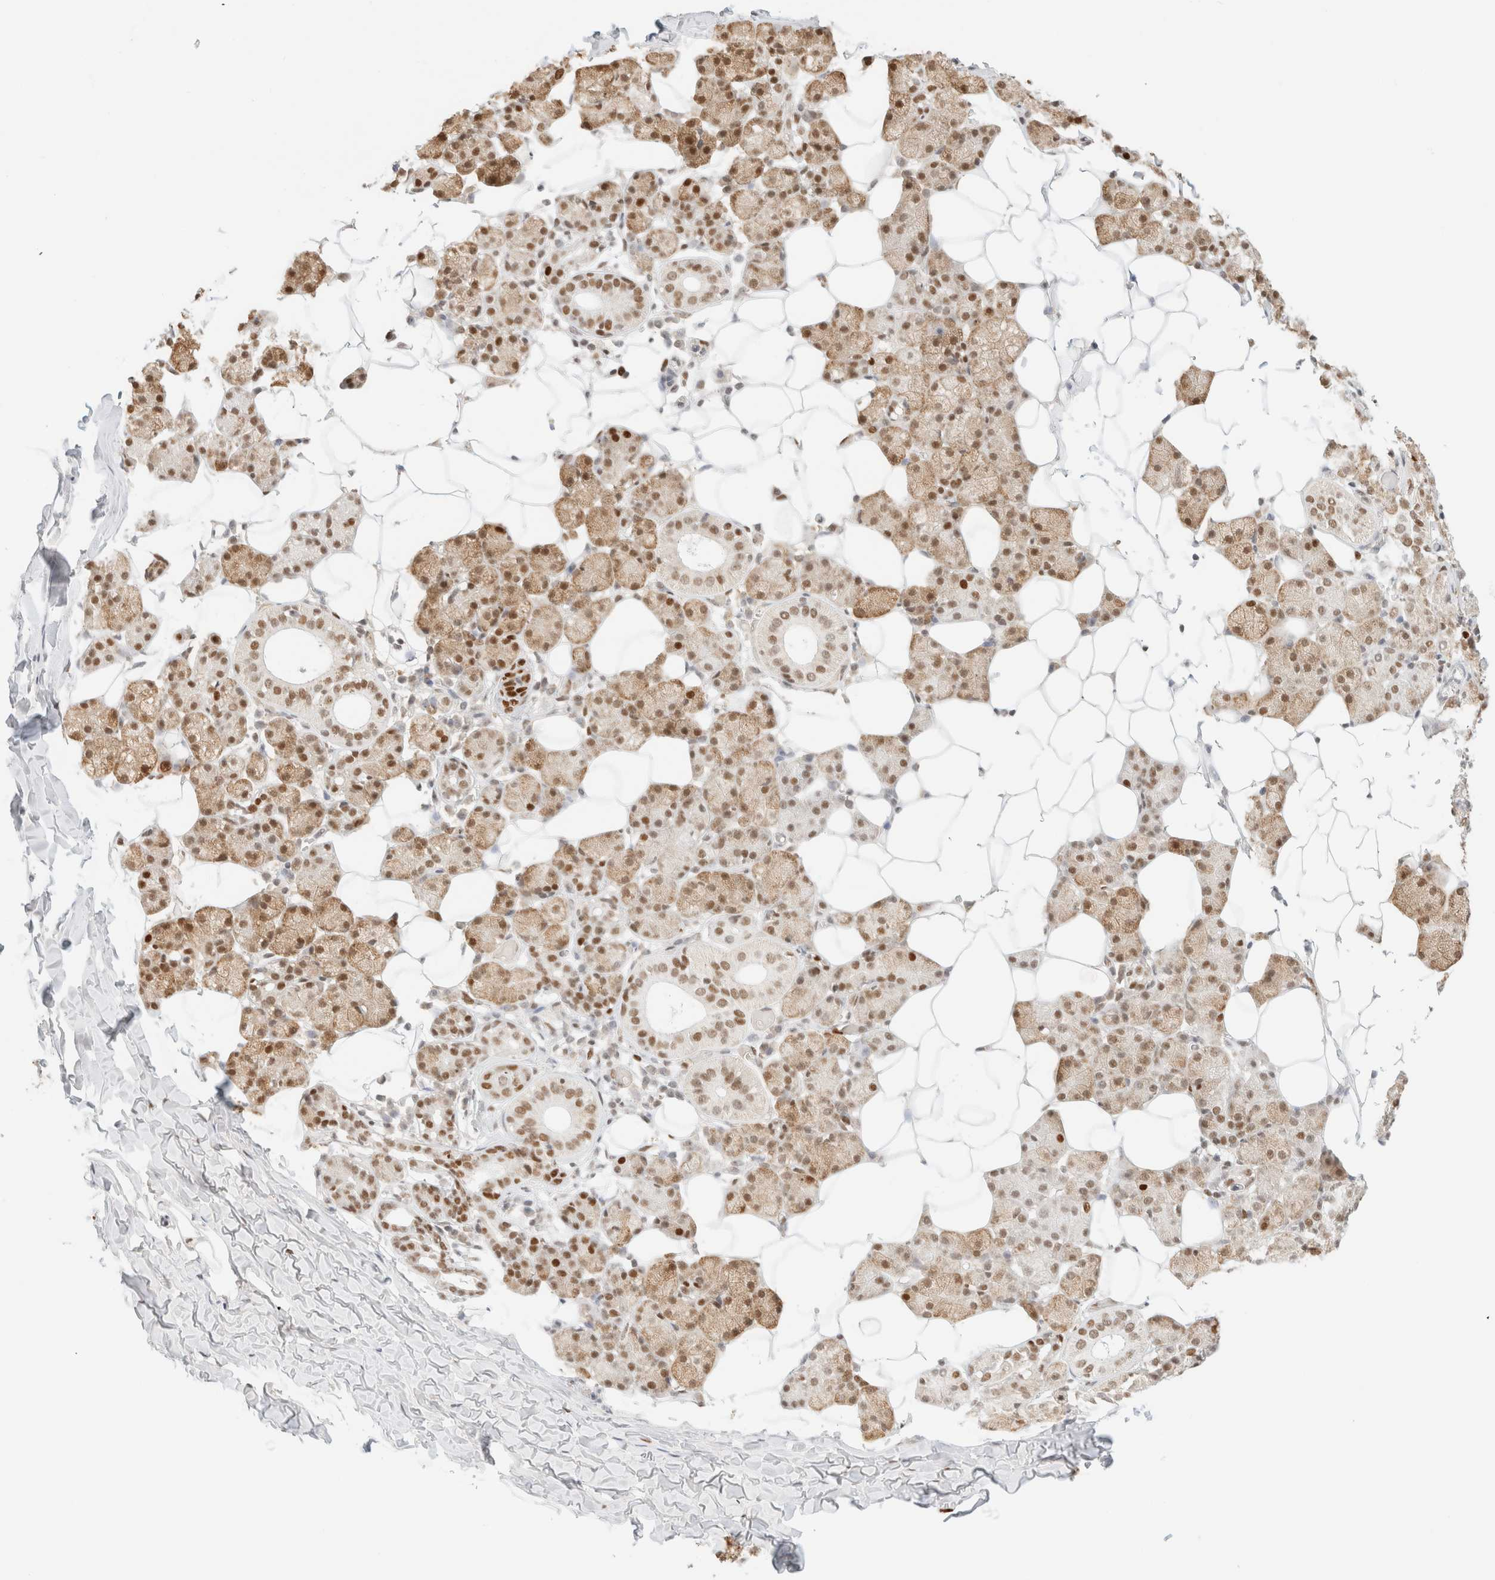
{"staining": {"intensity": "moderate", "quantity": ">75%", "location": "nuclear"}, "tissue": "salivary gland", "cell_type": "Glandular cells", "image_type": "normal", "snomed": [{"axis": "morphology", "description": "Normal tissue, NOS"}, {"axis": "topography", "description": "Salivary gland"}], "caption": "The micrograph reveals immunohistochemical staining of benign salivary gland. There is moderate nuclear staining is identified in approximately >75% of glandular cells. (IHC, brightfield microscopy, high magnification).", "gene": "DDB2", "patient": {"sex": "female", "age": 33}}